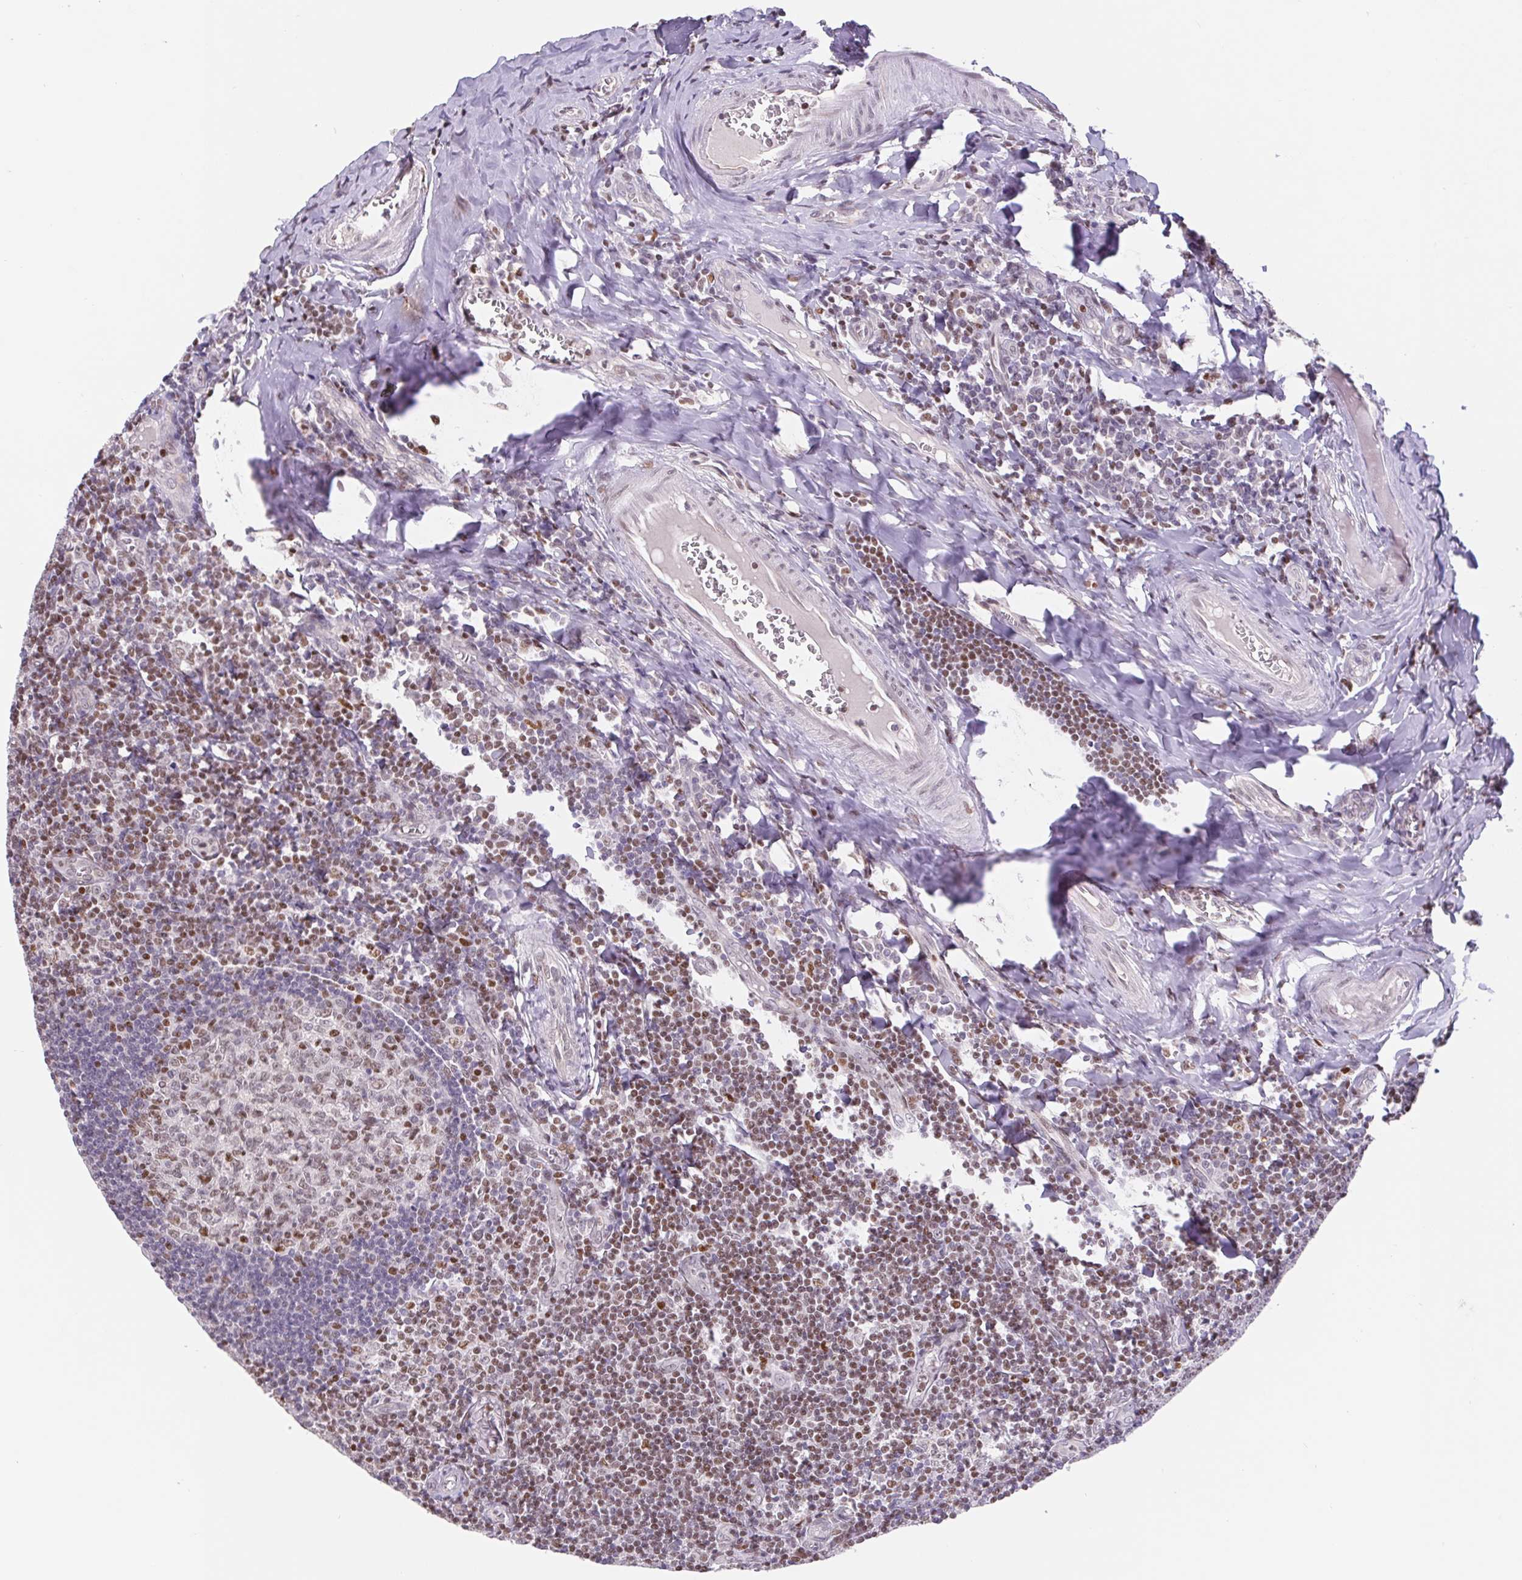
{"staining": {"intensity": "weak", "quantity": "25%-75%", "location": "nuclear"}, "tissue": "tonsil", "cell_type": "Germinal center cells", "image_type": "normal", "snomed": [{"axis": "morphology", "description": "Normal tissue, NOS"}, {"axis": "morphology", "description": "Inflammation, NOS"}, {"axis": "topography", "description": "Tonsil"}], "caption": "The image shows staining of normal tonsil, revealing weak nuclear protein positivity (brown color) within germinal center cells.", "gene": "TRERF1", "patient": {"sex": "female", "age": 31}}